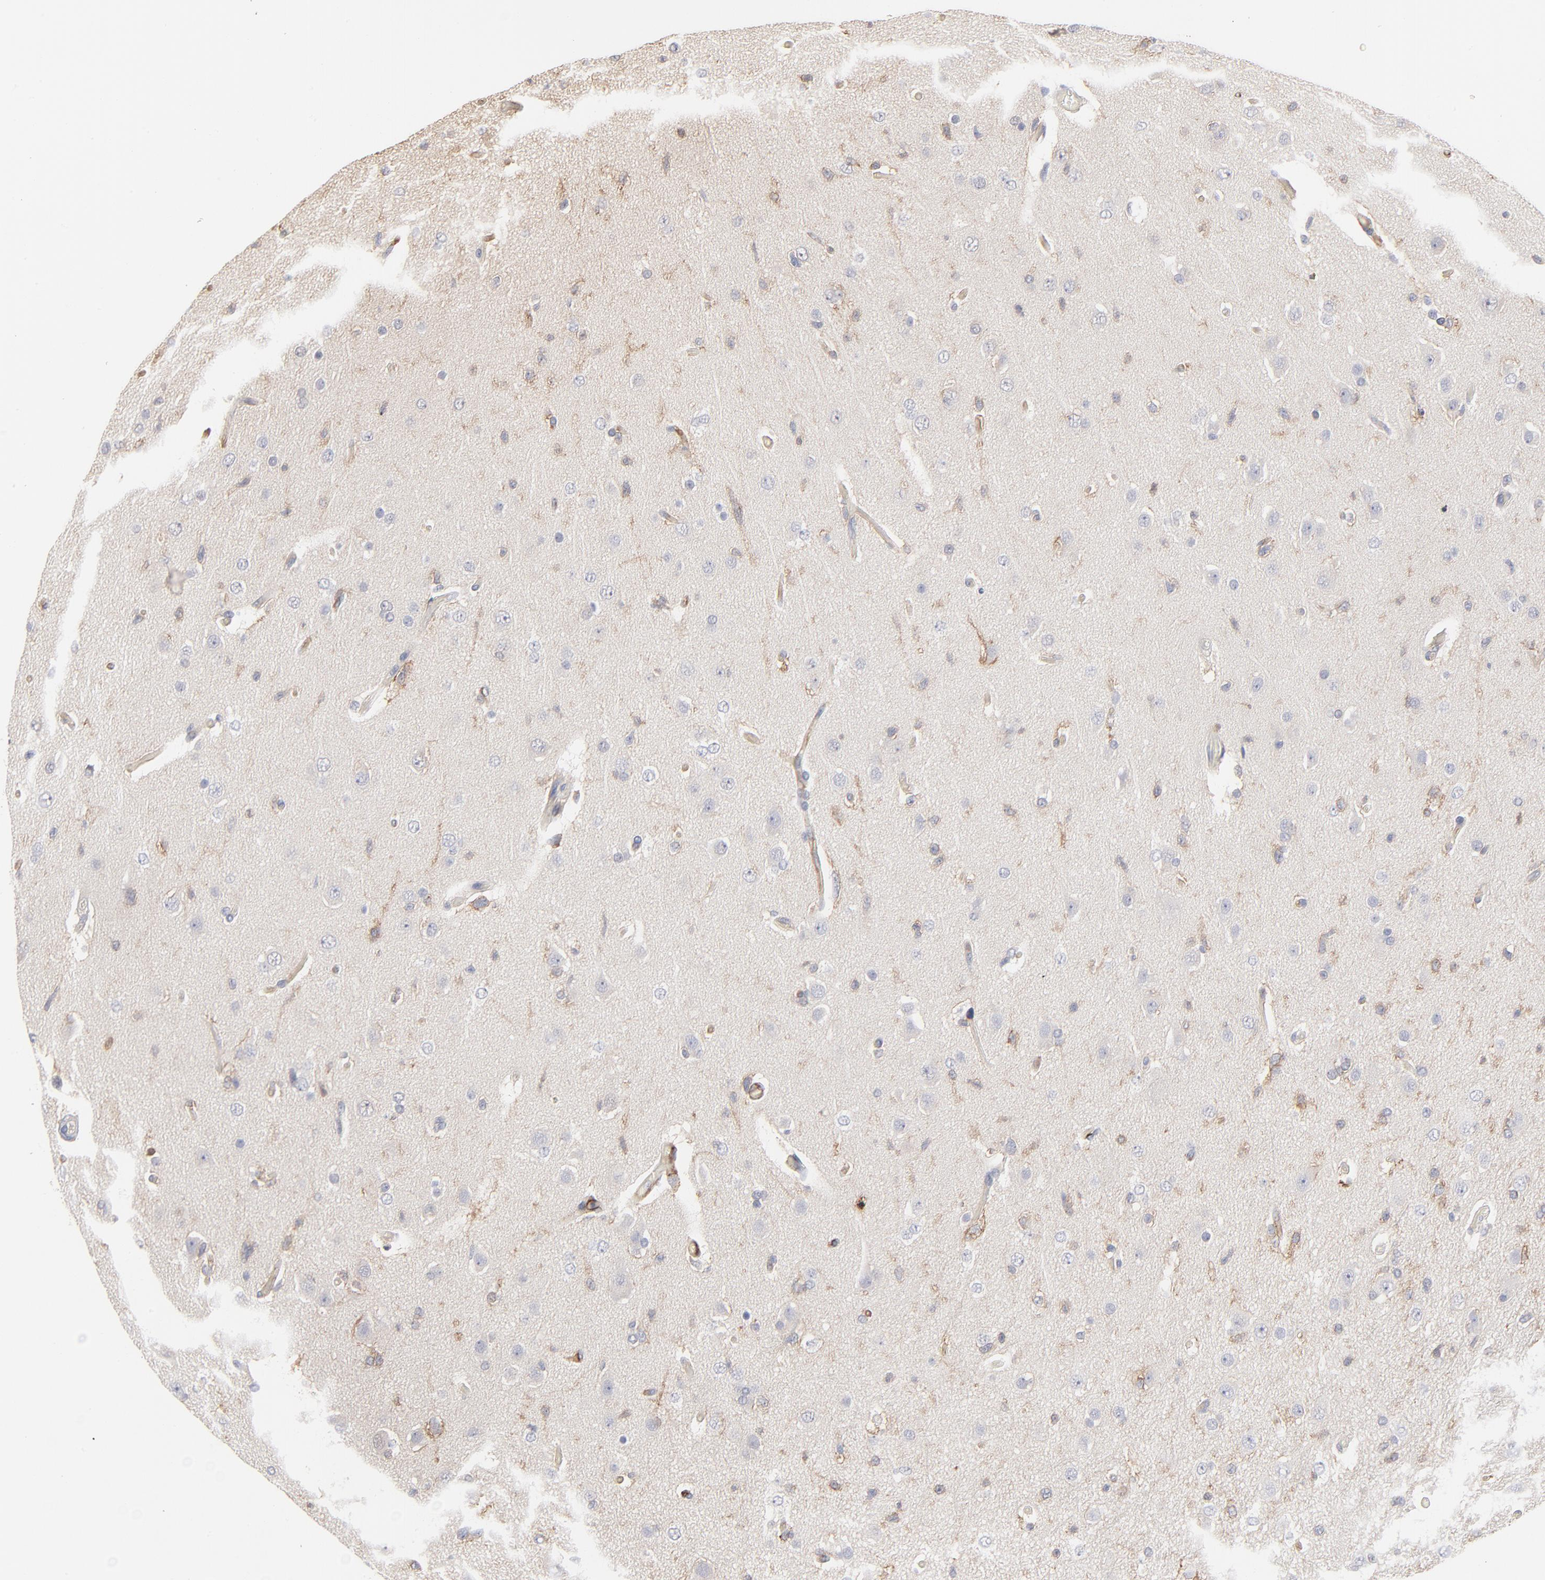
{"staining": {"intensity": "negative", "quantity": "none", "location": "none"}, "tissue": "glioma", "cell_type": "Tumor cells", "image_type": "cancer", "snomed": [{"axis": "morphology", "description": "Glioma, malignant, High grade"}, {"axis": "topography", "description": "Brain"}], "caption": "A high-resolution photomicrograph shows immunohistochemistry (IHC) staining of glioma, which reveals no significant staining in tumor cells.", "gene": "SLC16A1", "patient": {"sex": "male", "age": 33}}